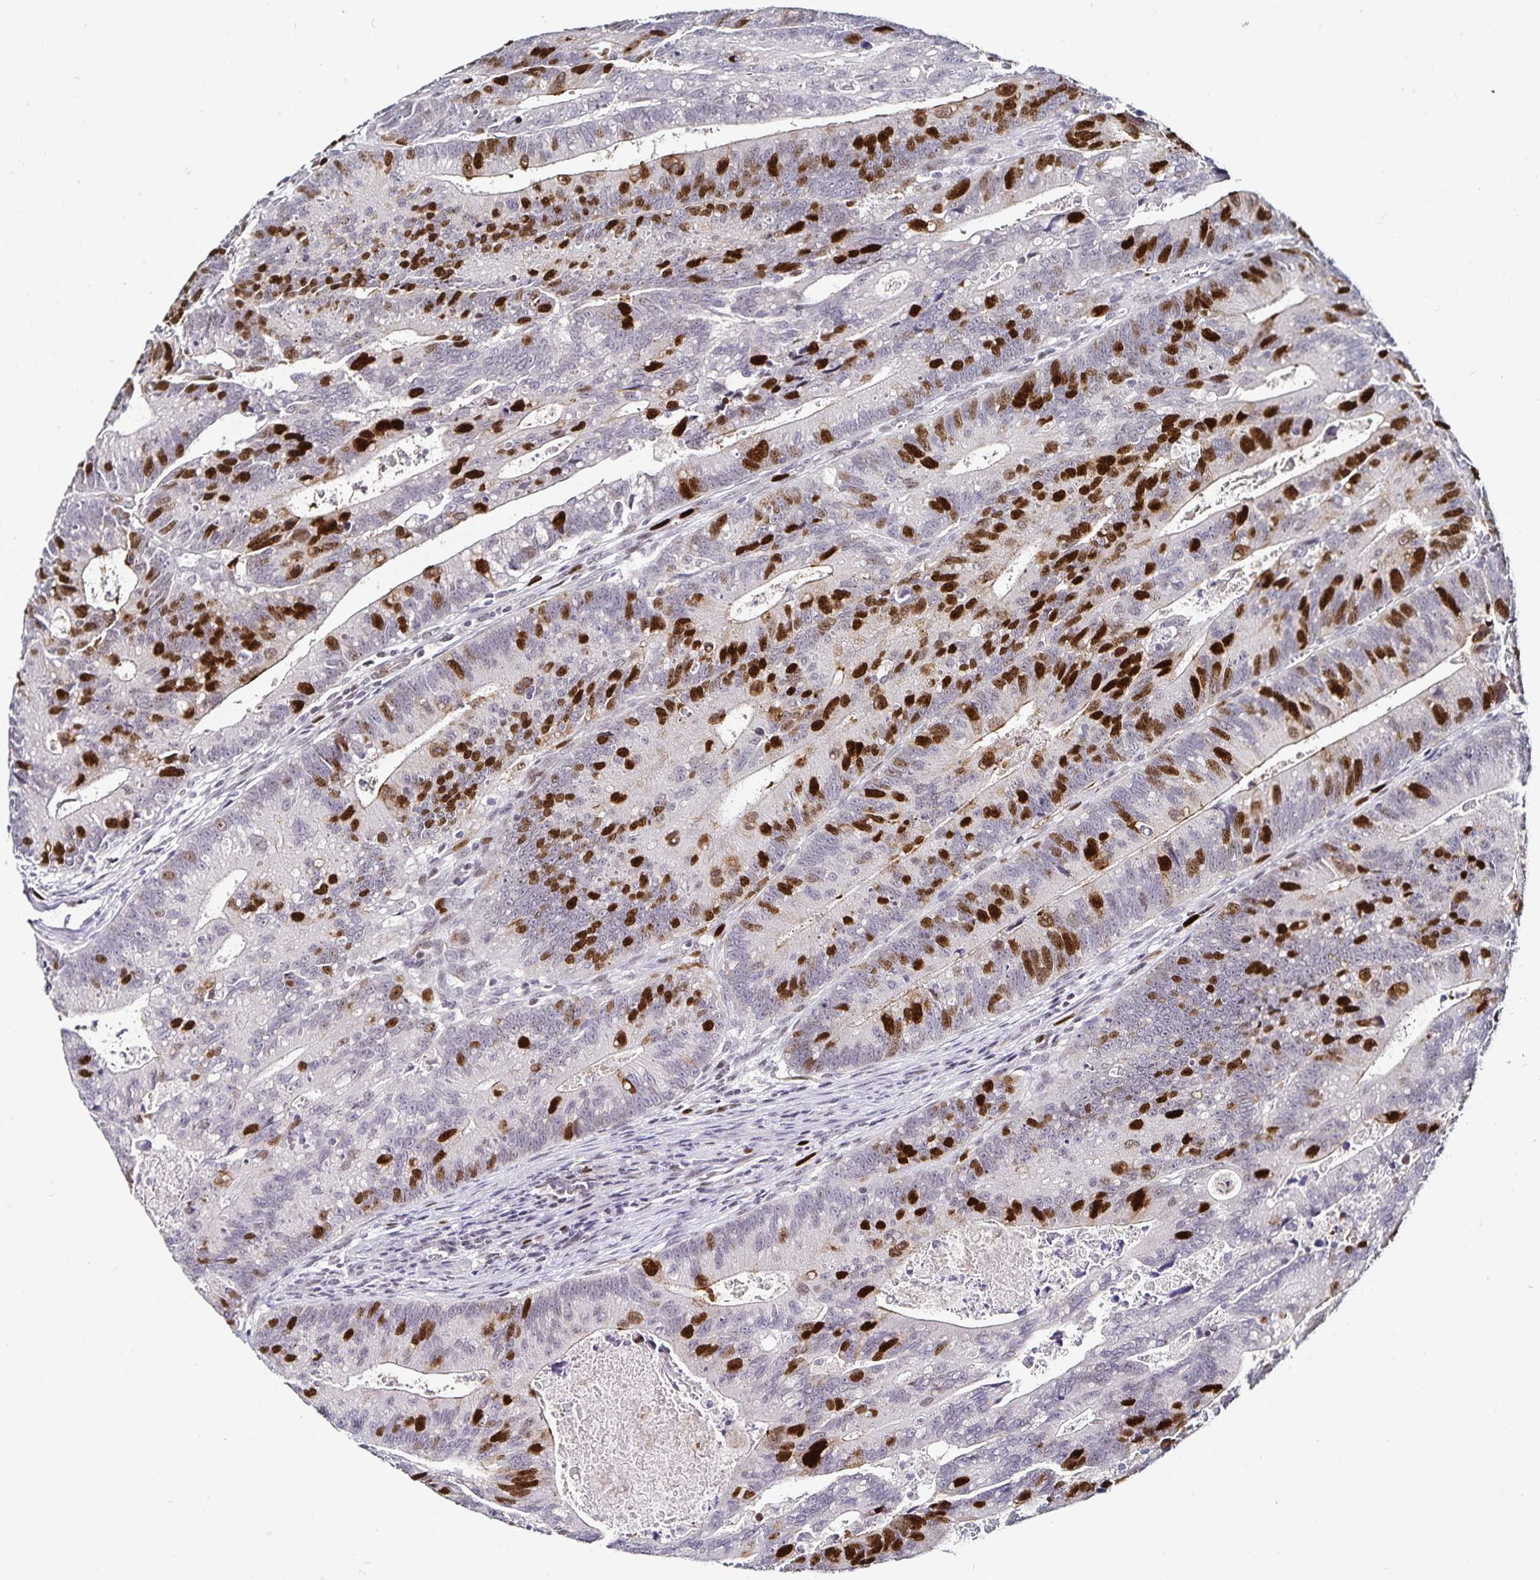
{"staining": {"intensity": "strong", "quantity": "25%-75%", "location": "nuclear"}, "tissue": "colorectal cancer", "cell_type": "Tumor cells", "image_type": "cancer", "snomed": [{"axis": "morphology", "description": "Adenocarcinoma, NOS"}, {"axis": "topography", "description": "Rectum"}], "caption": "A brown stain labels strong nuclear positivity of a protein in human adenocarcinoma (colorectal) tumor cells.", "gene": "ANLN", "patient": {"sex": "female", "age": 81}}